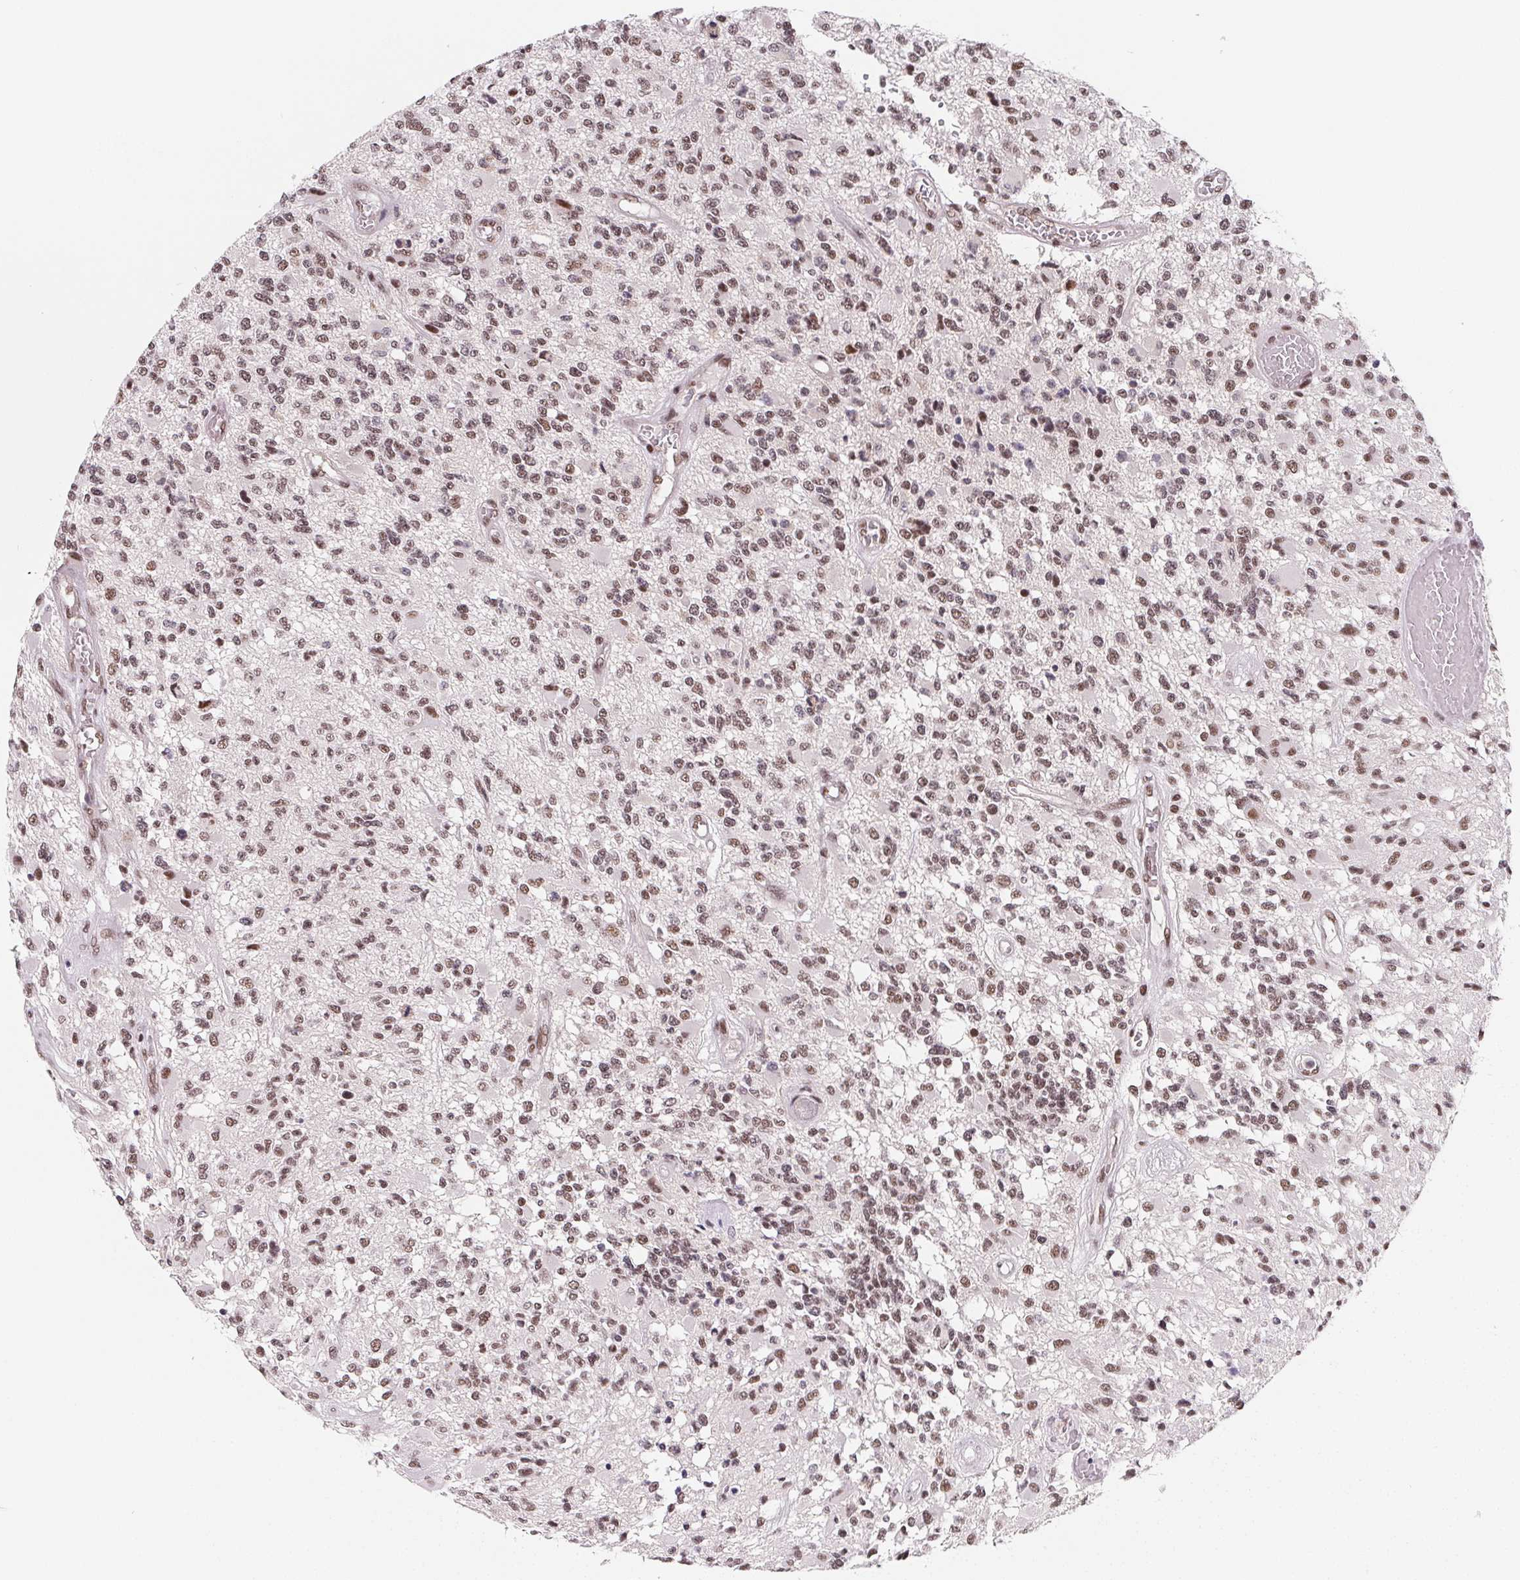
{"staining": {"intensity": "moderate", "quantity": ">75%", "location": "nuclear"}, "tissue": "glioma", "cell_type": "Tumor cells", "image_type": "cancer", "snomed": [{"axis": "morphology", "description": "Glioma, malignant, High grade"}, {"axis": "topography", "description": "Brain"}], "caption": "About >75% of tumor cells in human glioma reveal moderate nuclear protein expression as visualized by brown immunohistochemical staining.", "gene": "TCERG1", "patient": {"sex": "female", "age": 63}}